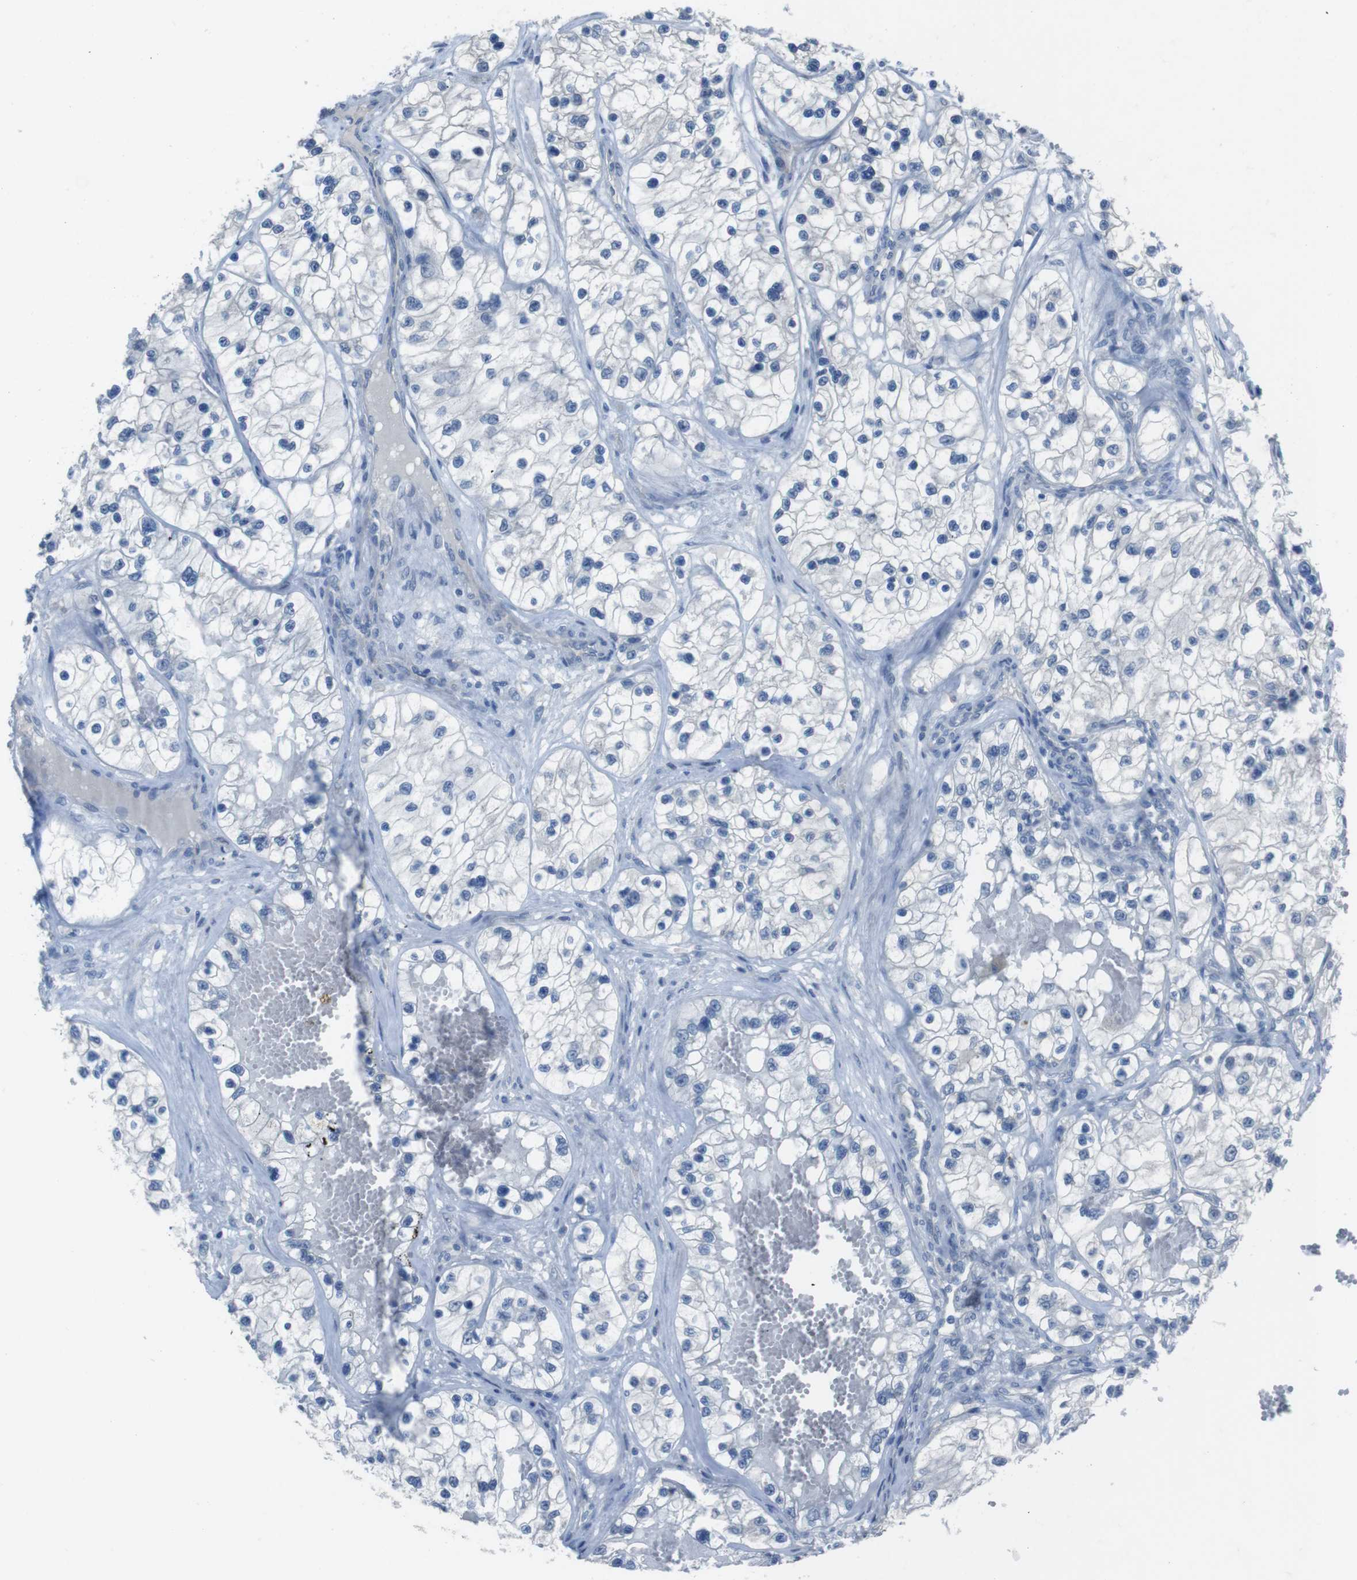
{"staining": {"intensity": "negative", "quantity": "none", "location": "none"}, "tissue": "renal cancer", "cell_type": "Tumor cells", "image_type": "cancer", "snomed": [{"axis": "morphology", "description": "Adenocarcinoma, NOS"}, {"axis": "topography", "description": "Kidney"}], "caption": "DAB immunohistochemical staining of human adenocarcinoma (renal) demonstrates no significant staining in tumor cells. (DAB (3,3'-diaminobenzidine) IHC visualized using brightfield microscopy, high magnification).", "gene": "CYP2C8", "patient": {"sex": "female", "age": 57}}